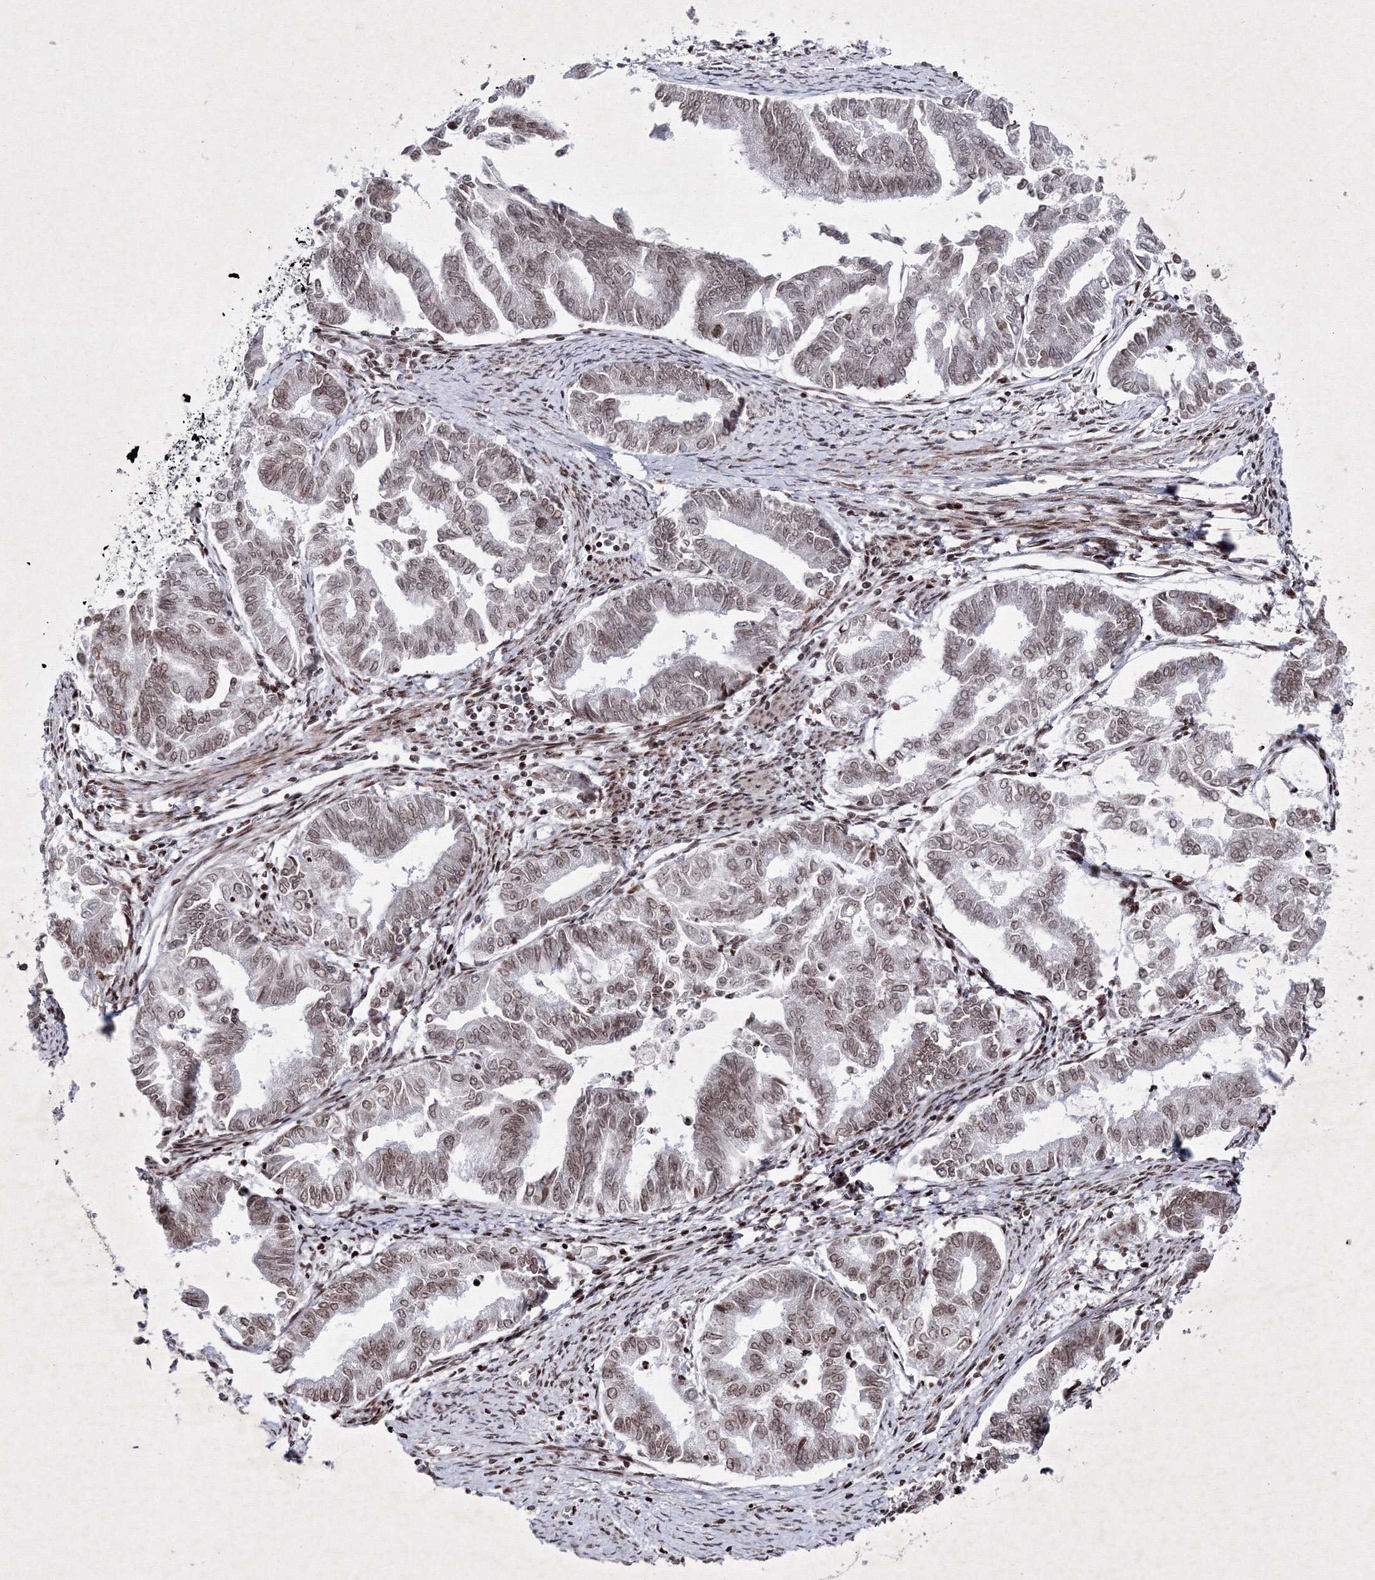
{"staining": {"intensity": "moderate", "quantity": ">75%", "location": "nuclear"}, "tissue": "endometrial cancer", "cell_type": "Tumor cells", "image_type": "cancer", "snomed": [{"axis": "morphology", "description": "Adenocarcinoma, NOS"}, {"axis": "topography", "description": "Endometrium"}], "caption": "Immunohistochemical staining of endometrial cancer (adenocarcinoma) shows medium levels of moderate nuclear expression in approximately >75% of tumor cells.", "gene": "SMIM29", "patient": {"sex": "female", "age": 79}}